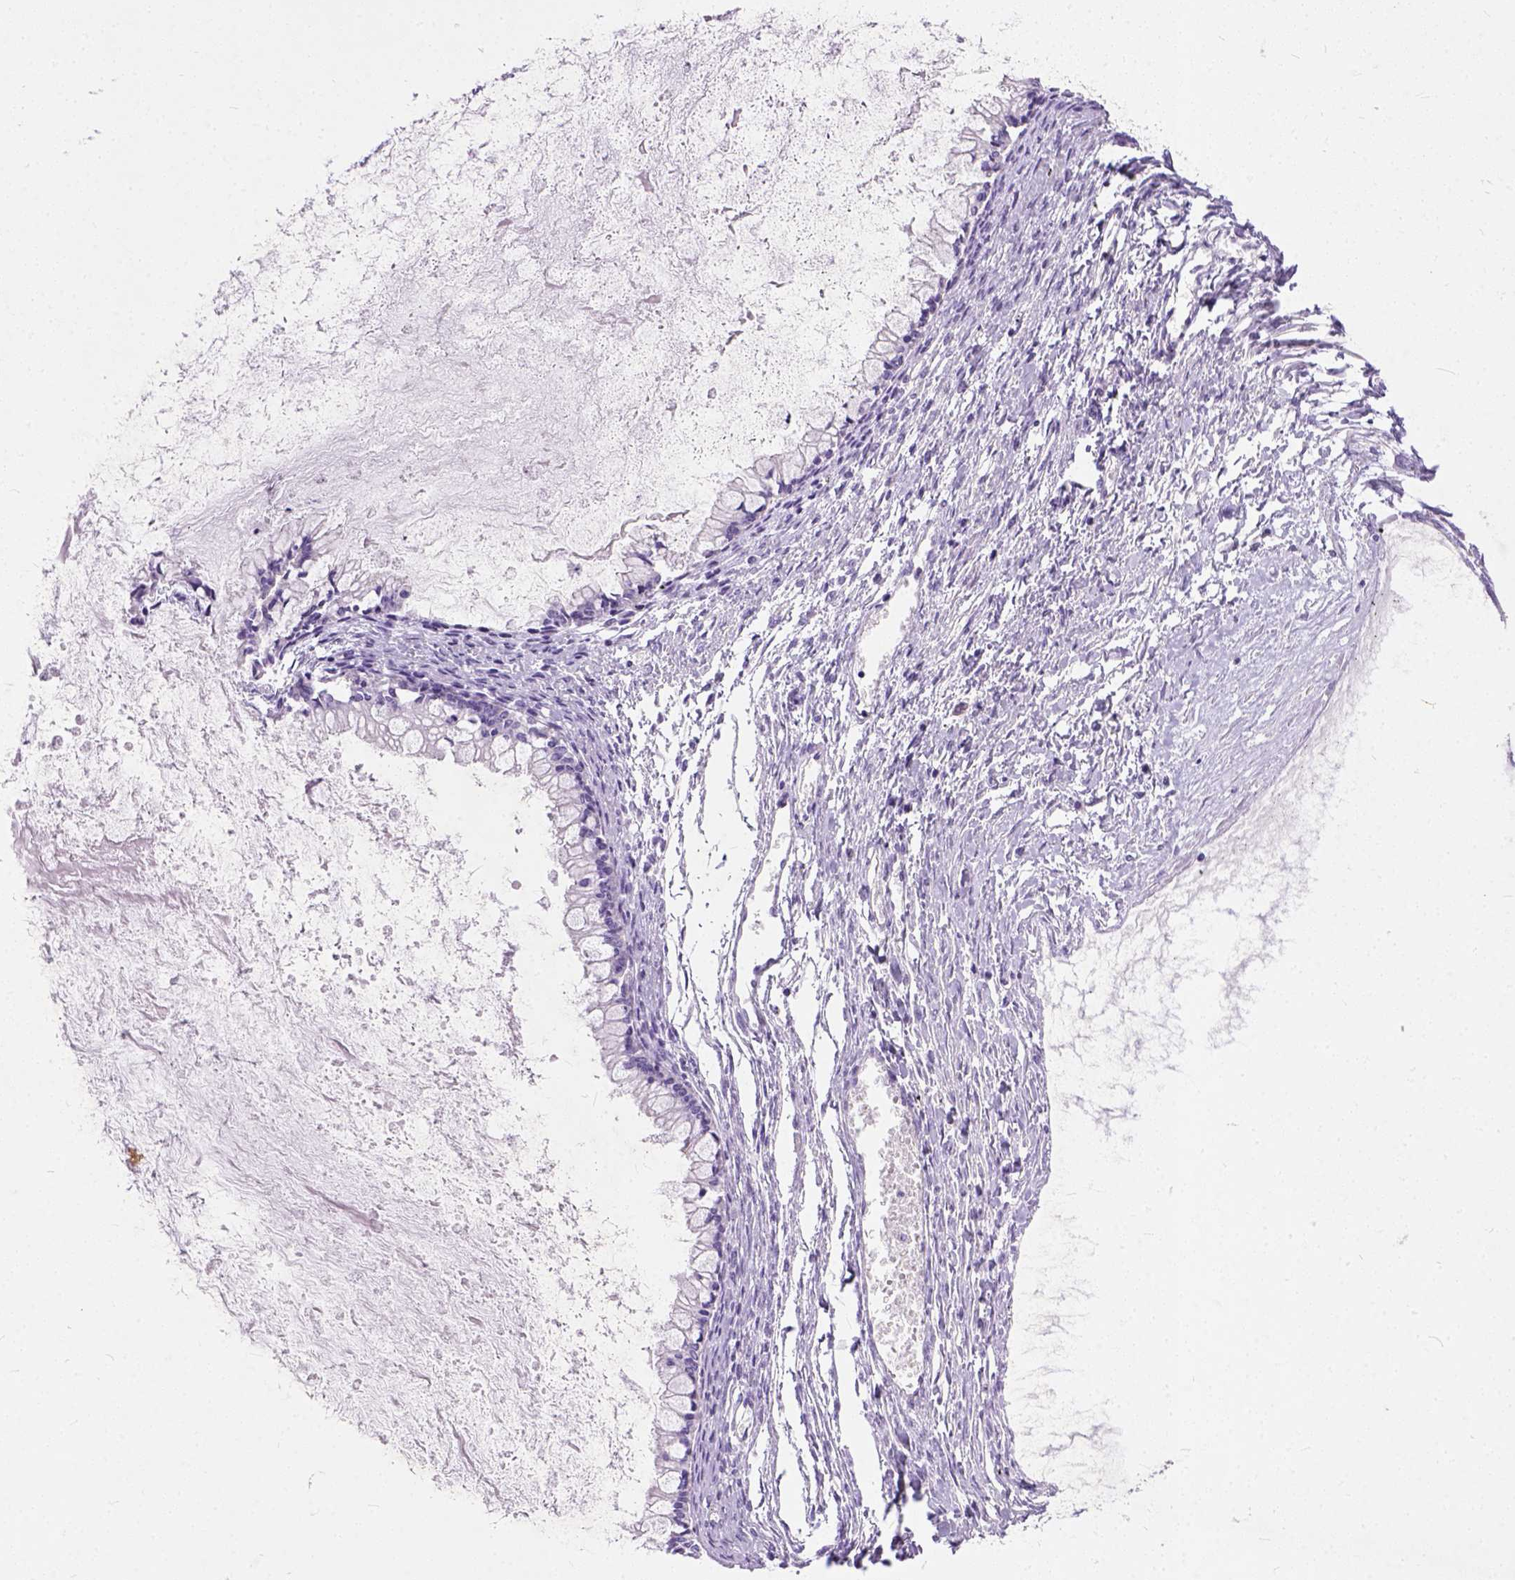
{"staining": {"intensity": "negative", "quantity": "none", "location": "none"}, "tissue": "ovarian cancer", "cell_type": "Tumor cells", "image_type": "cancer", "snomed": [{"axis": "morphology", "description": "Cystadenocarcinoma, mucinous, NOS"}, {"axis": "topography", "description": "Ovary"}], "caption": "Immunohistochemical staining of ovarian mucinous cystadenocarcinoma exhibits no significant staining in tumor cells.", "gene": "ADGRF1", "patient": {"sex": "female", "age": 67}}